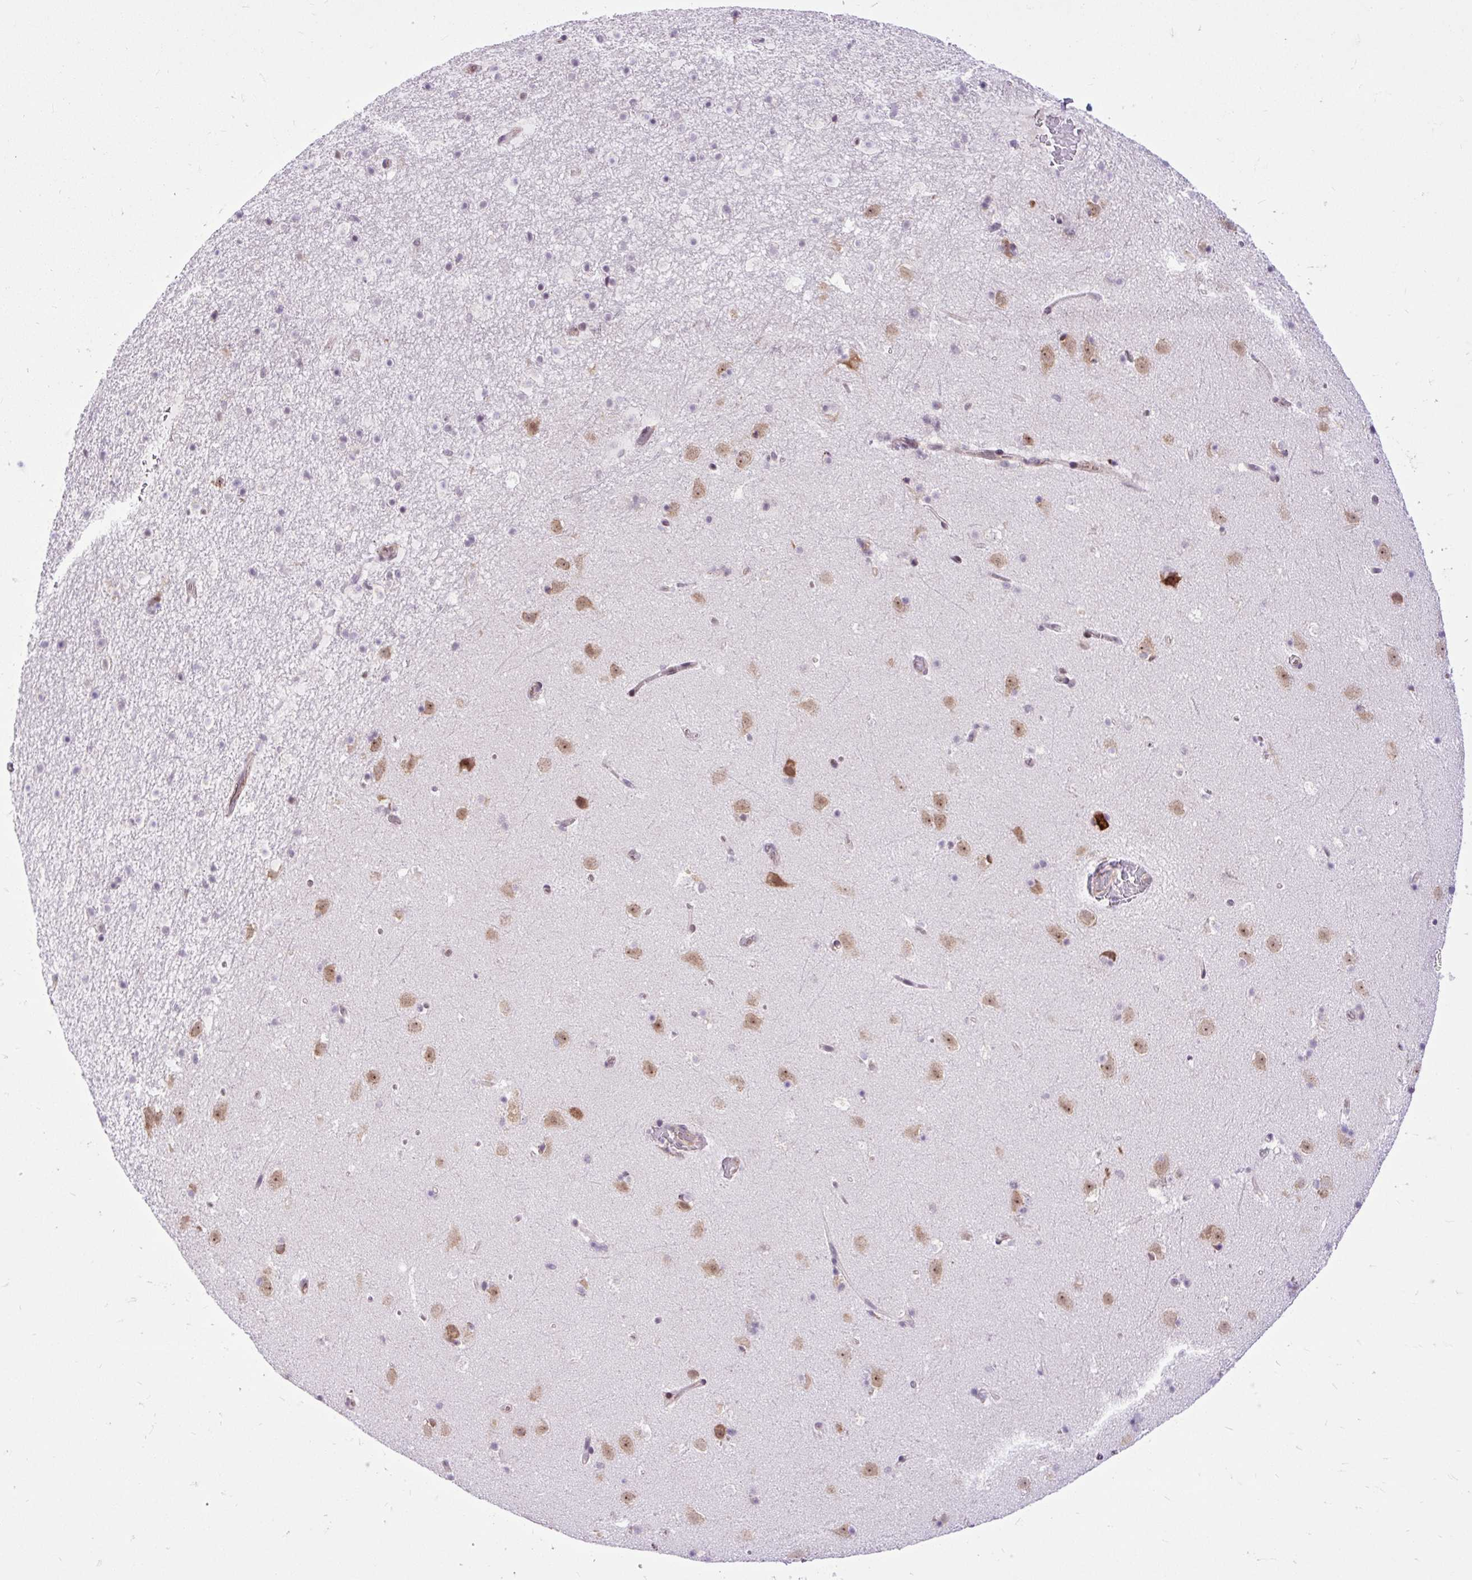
{"staining": {"intensity": "moderate", "quantity": "<25%", "location": "nuclear"}, "tissue": "caudate", "cell_type": "Glial cells", "image_type": "normal", "snomed": [{"axis": "morphology", "description": "Normal tissue, NOS"}, {"axis": "topography", "description": "Lateral ventricle wall"}], "caption": "Immunohistochemistry (IHC) of benign human caudate displays low levels of moderate nuclear positivity in approximately <25% of glial cells. (Brightfield microscopy of DAB IHC at high magnification).", "gene": "CLK2", "patient": {"sex": "male", "age": 37}}